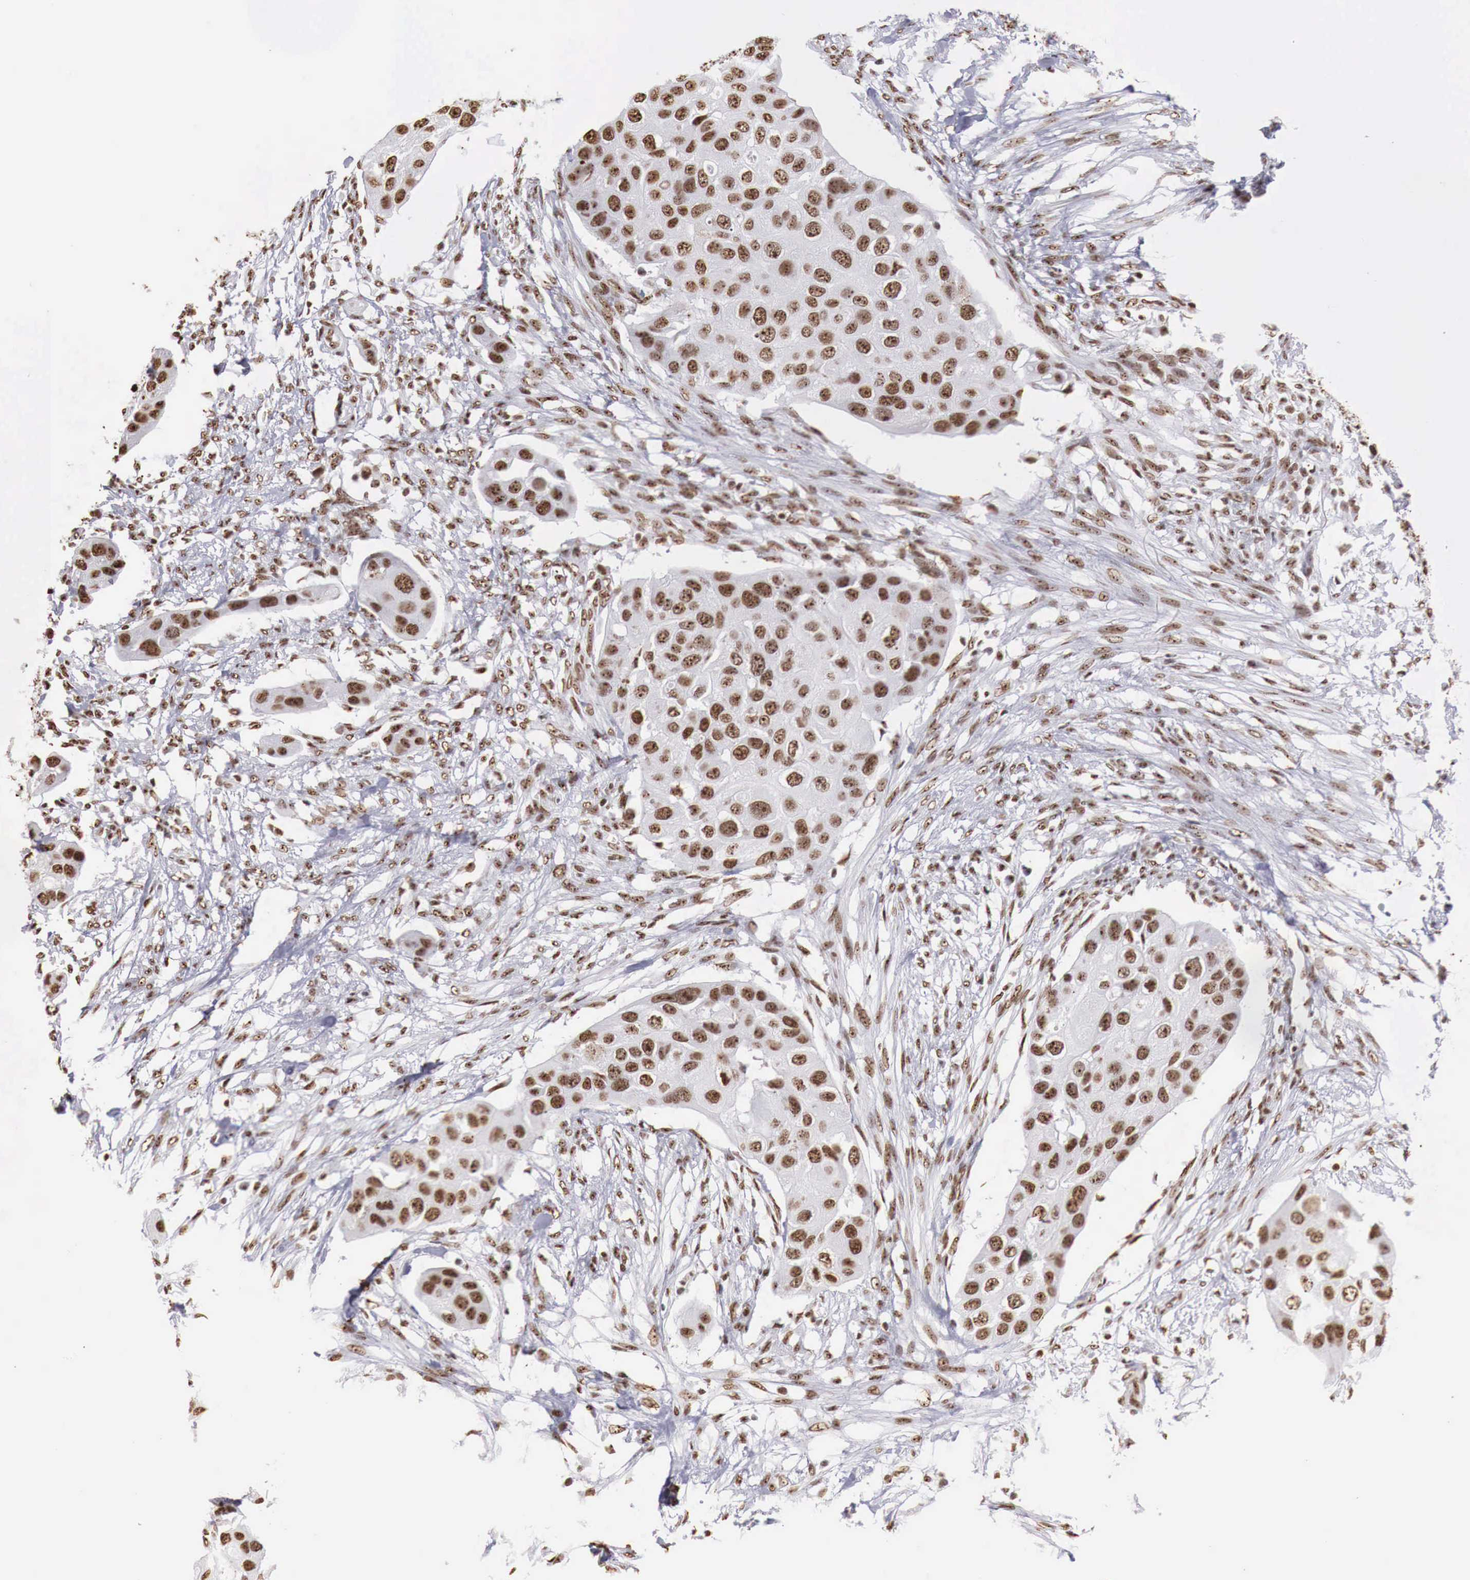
{"staining": {"intensity": "strong", "quantity": ">75%", "location": "nuclear"}, "tissue": "urothelial cancer", "cell_type": "Tumor cells", "image_type": "cancer", "snomed": [{"axis": "morphology", "description": "Urothelial carcinoma, High grade"}, {"axis": "topography", "description": "Urinary bladder"}], "caption": "Tumor cells show high levels of strong nuclear positivity in about >75% of cells in human urothelial carcinoma (high-grade).", "gene": "DKC1", "patient": {"sex": "male", "age": 55}}